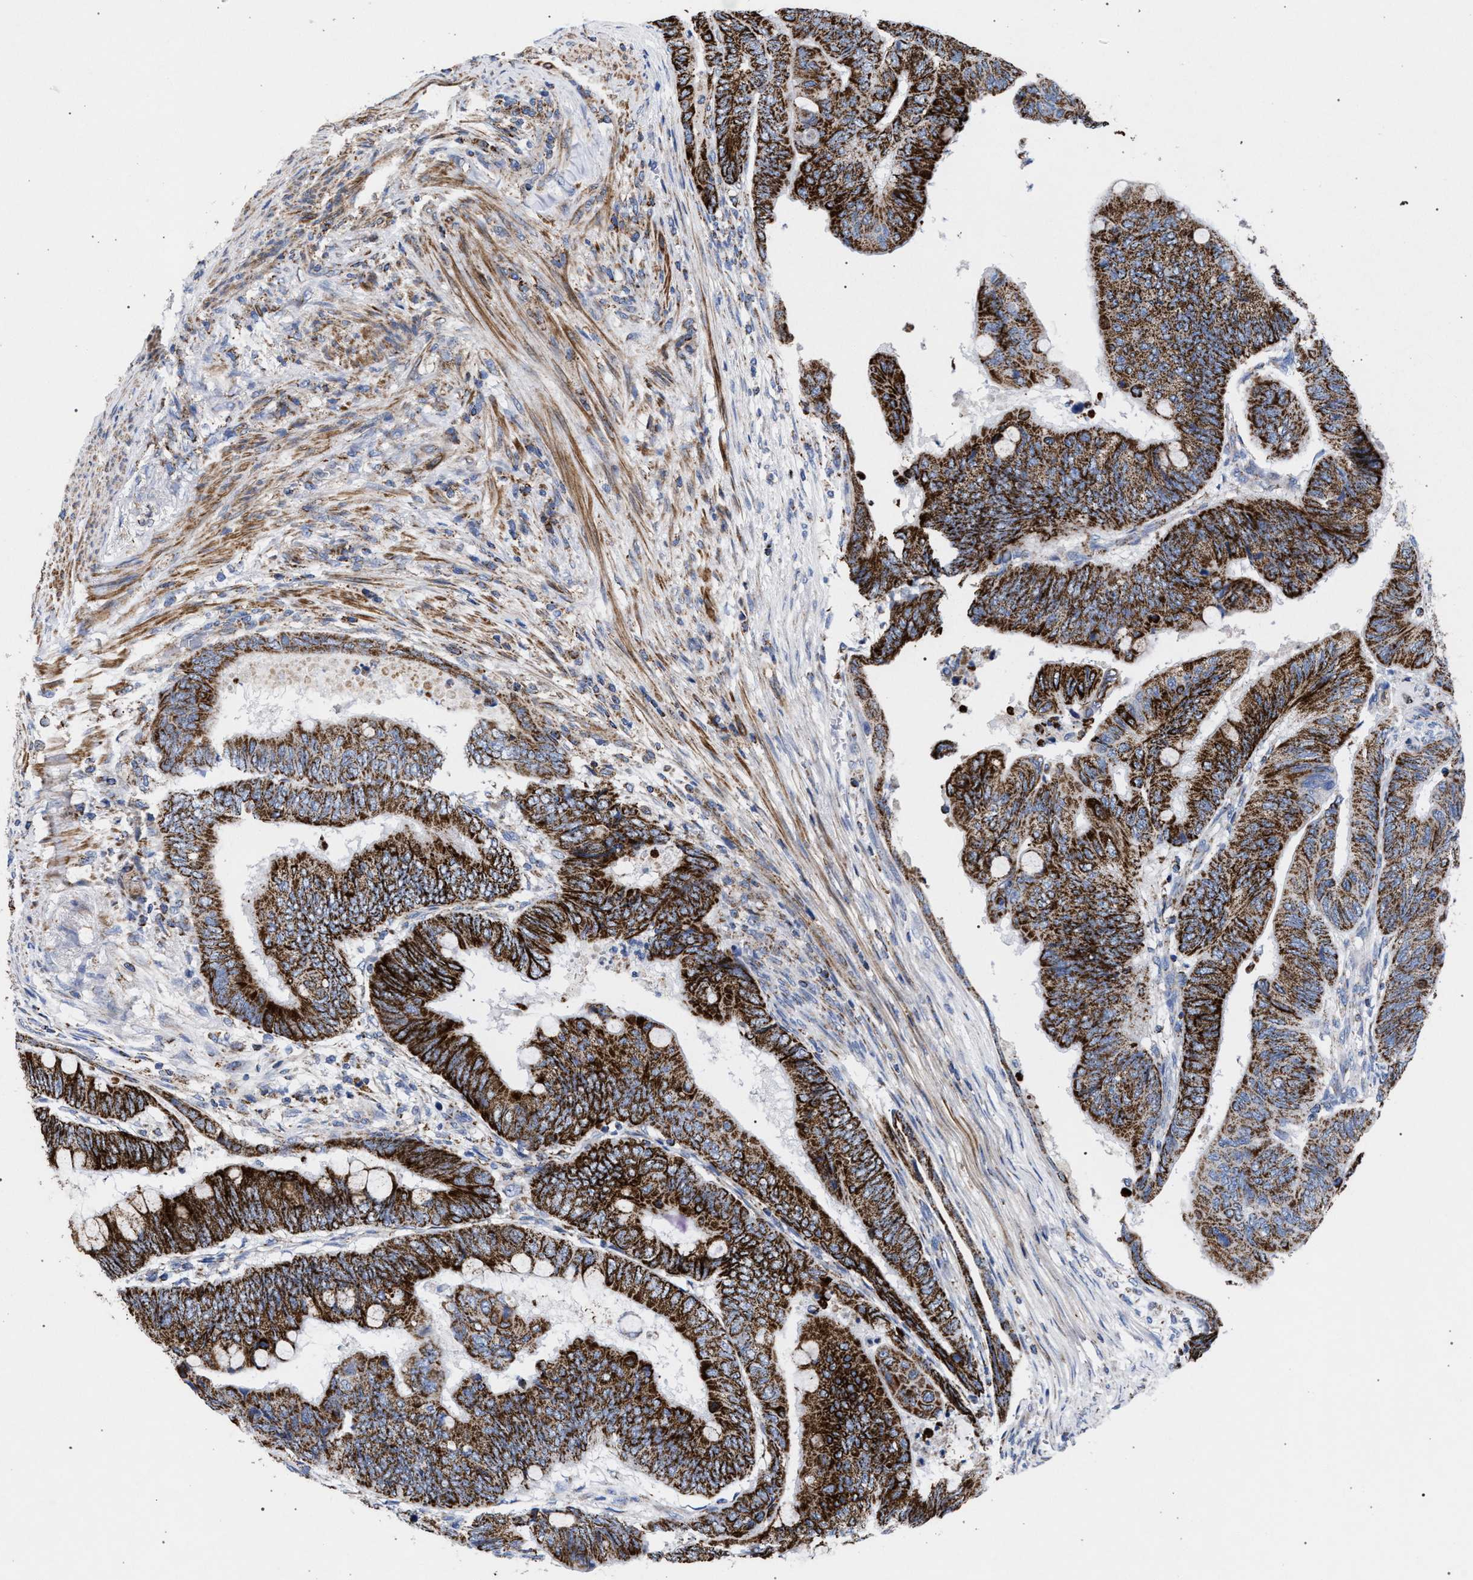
{"staining": {"intensity": "strong", "quantity": ">75%", "location": "cytoplasmic/membranous"}, "tissue": "colorectal cancer", "cell_type": "Tumor cells", "image_type": "cancer", "snomed": [{"axis": "morphology", "description": "Normal tissue, NOS"}, {"axis": "morphology", "description": "Adenocarcinoma, NOS"}, {"axis": "topography", "description": "Rectum"}, {"axis": "topography", "description": "Peripheral nerve tissue"}], "caption": "Human colorectal adenocarcinoma stained with a brown dye shows strong cytoplasmic/membranous positive staining in approximately >75% of tumor cells.", "gene": "ACADS", "patient": {"sex": "male", "age": 92}}